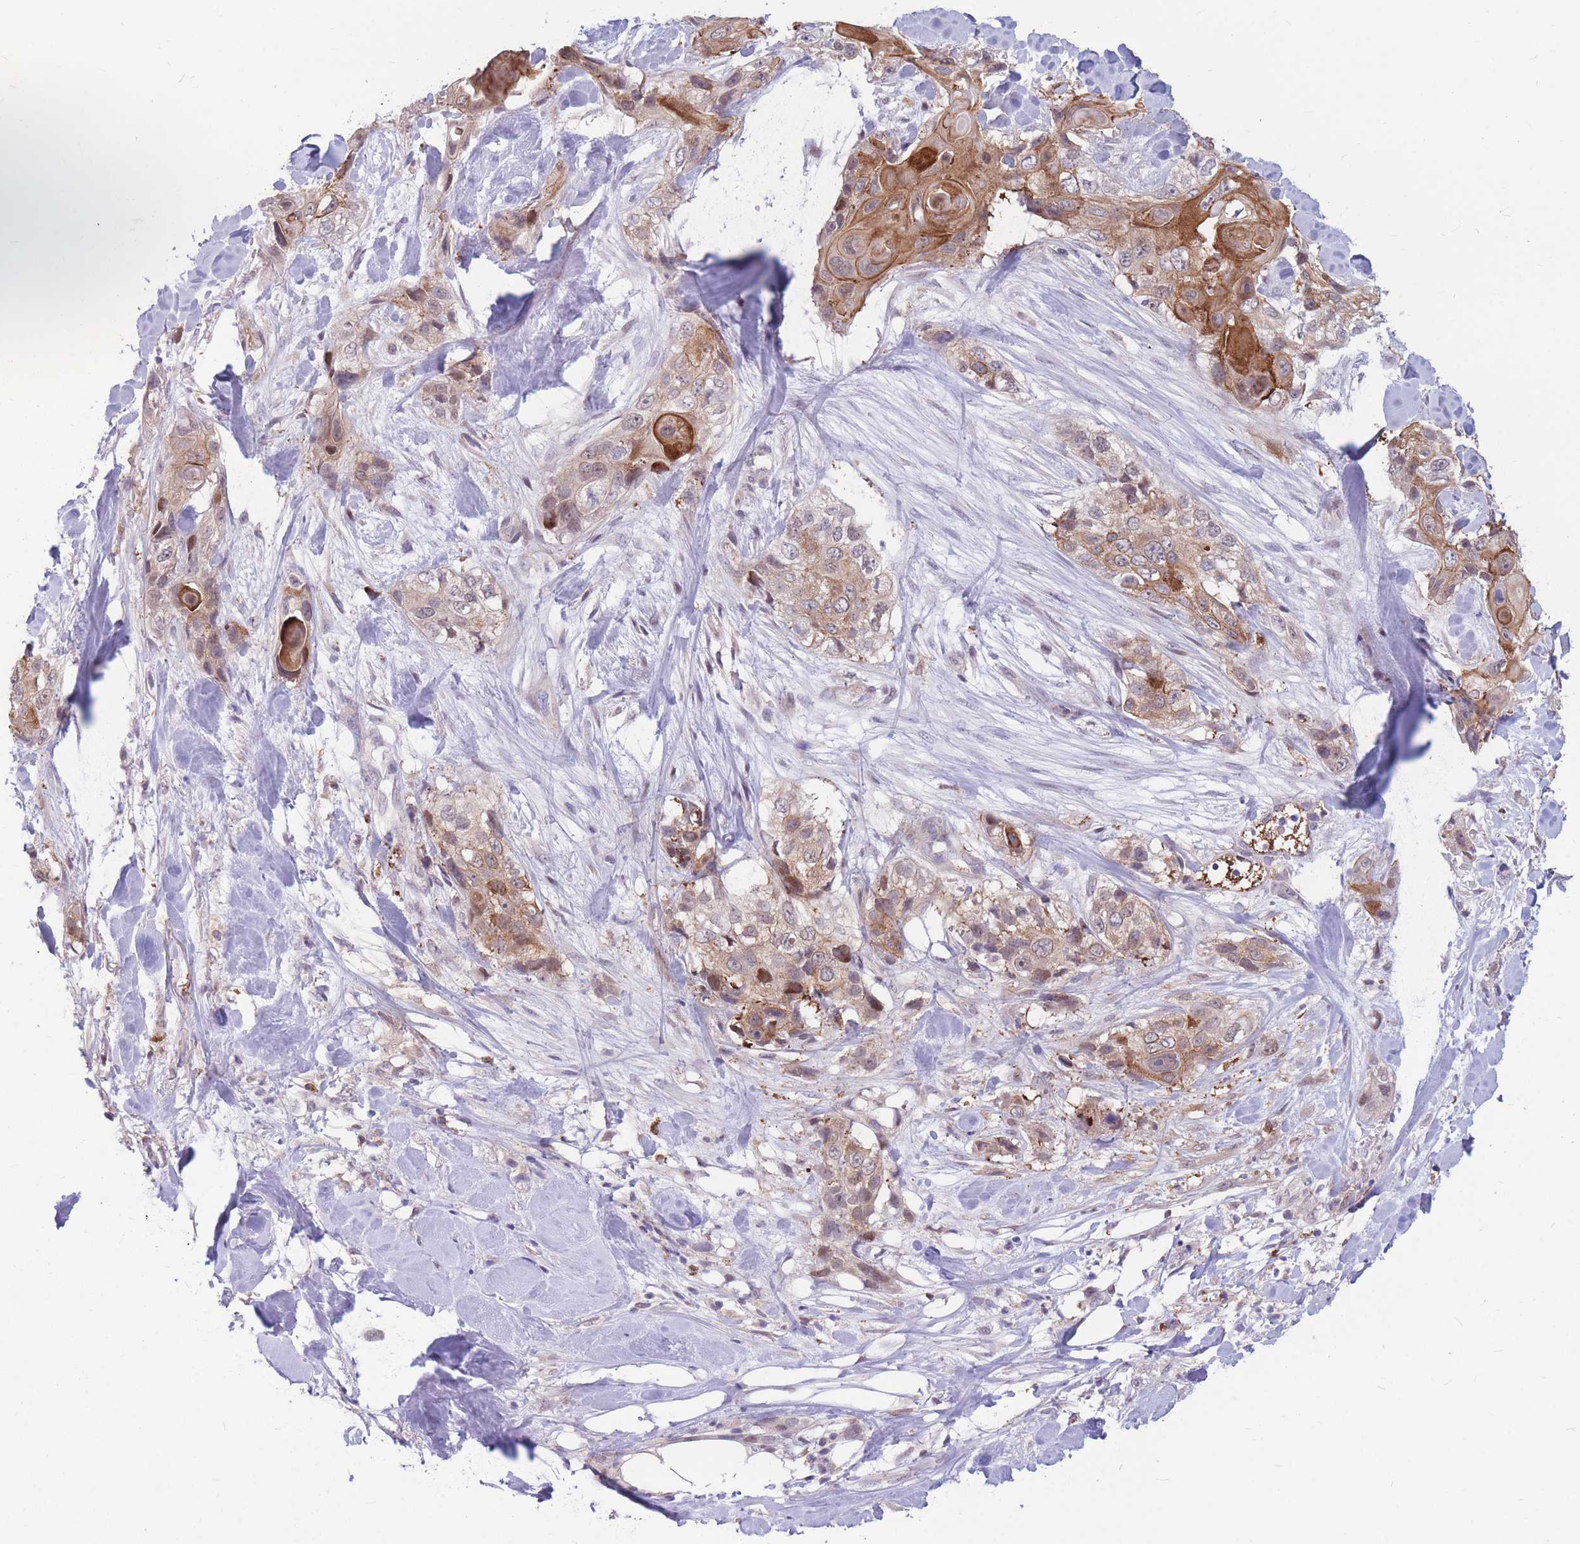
{"staining": {"intensity": "moderate", "quantity": "25%-75%", "location": "cytoplasmic/membranous"}, "tissue": "skin cancer", "cell_type": "Tumor cells", "image_type": "cancer", "snomed": [{"axis": "morphology", "description": "Normal tissue, NOS"}, {"axis": "morphology", "description": "Squamous cell carcinoma, NOS"}, {"axis": "topography", "description": "Skin"}], "caption": "Moderate cytoplasmic/membranous protein staining is seen in approximately 25%-75% of tumor cells in skin cancer.", "gene": "TCF20", "patient": {"sex": "male", "age": 72}}